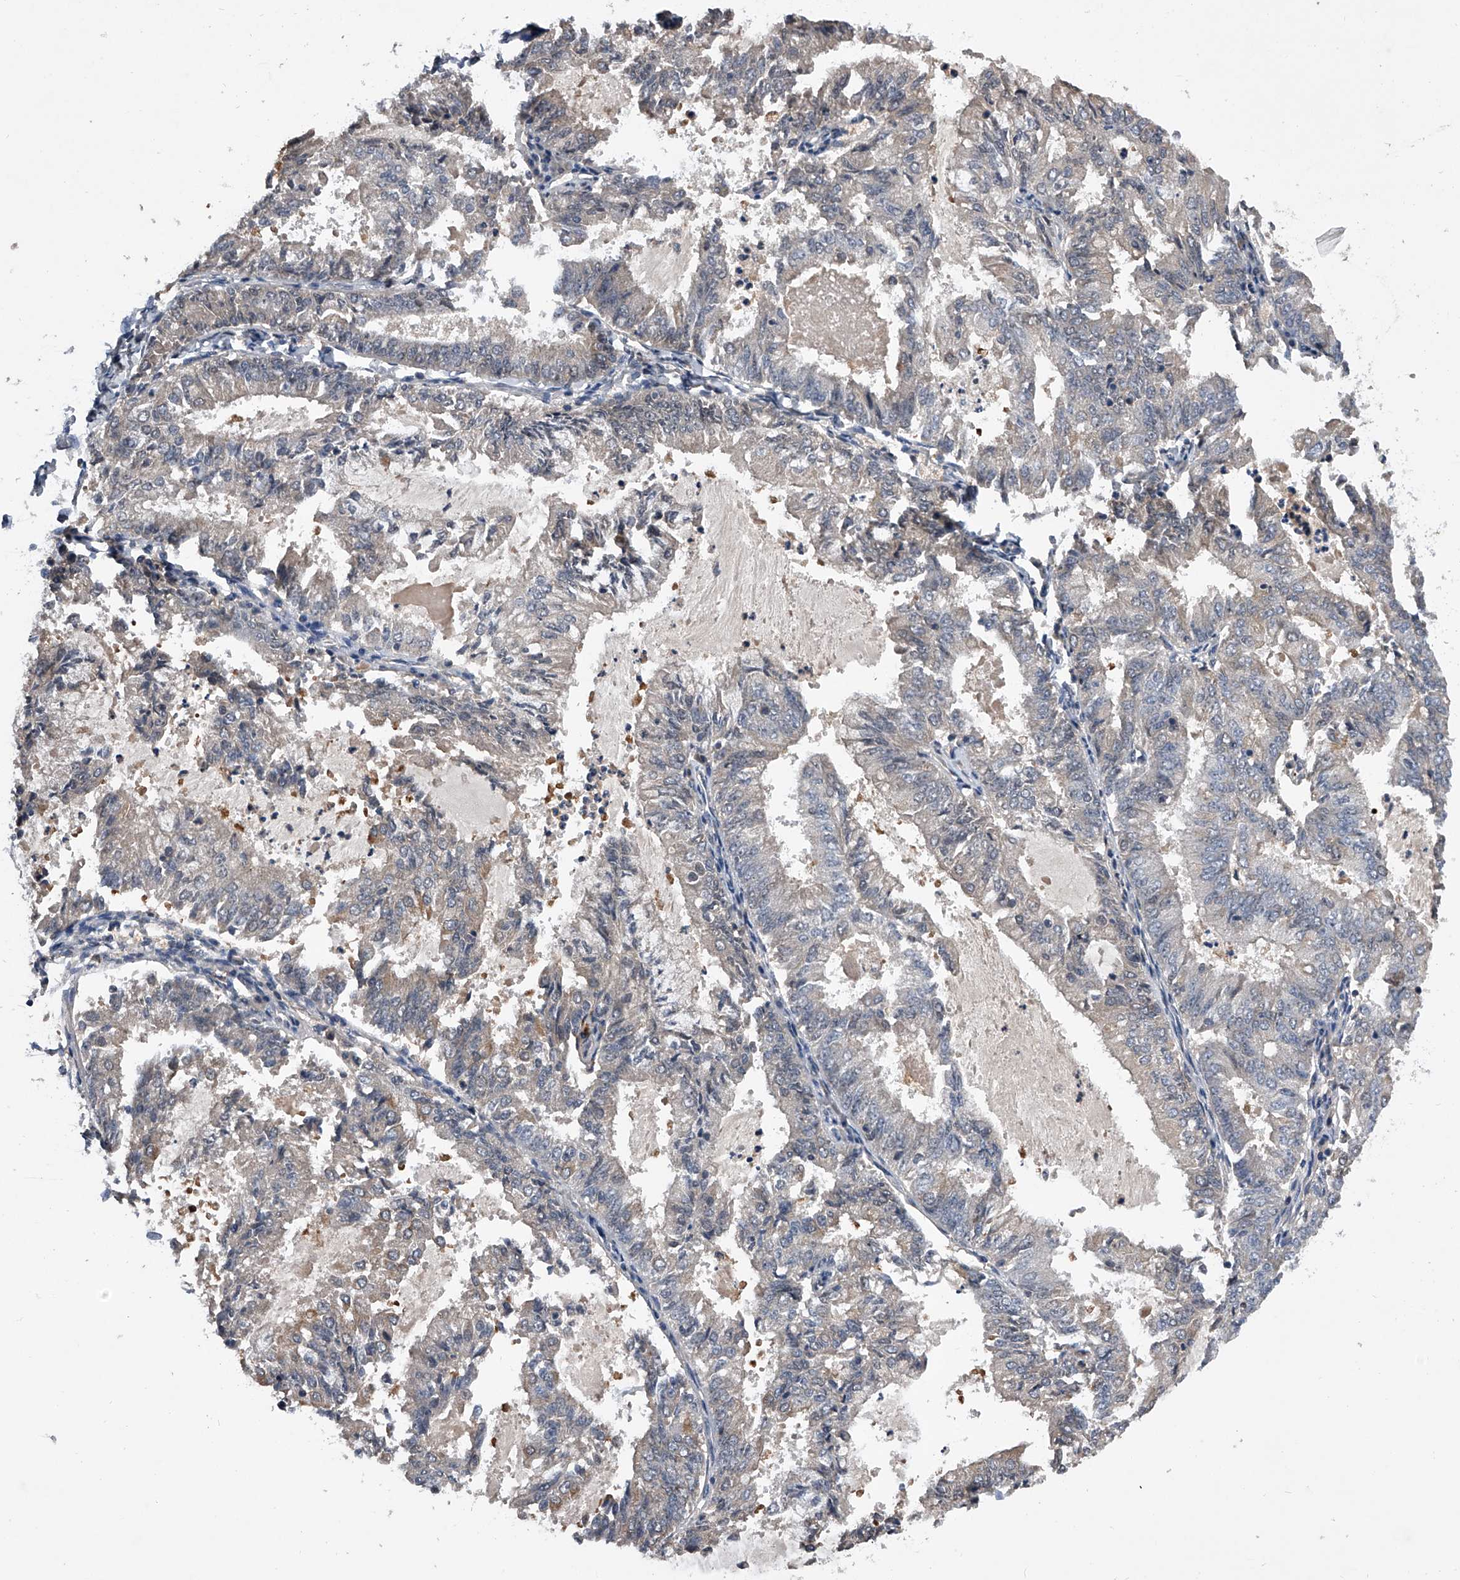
{"staining": {"intensity": "negative", "quantity": "none", "location": "none"}, "tissue": "endometrial cancer", "cell_type": "Tumor cells", "image_type": "cancer", "snomed": [{"axis": "morphology", "description": "Adenocarcinoma, NOS"}, {"axis": "topography", "description": "Endometrium"}], "caption": "Immunohistochemistry micrograph of human adenocarcinoma (endometrial) stained for a protein (brown), which displays no staining in tumor cells. (DAB (3,3'-diaminobenzidine) IHC with hematoxylin counter stain).", "gene": "ZNF30", "patient": {"sex": "female", "age": 57}}